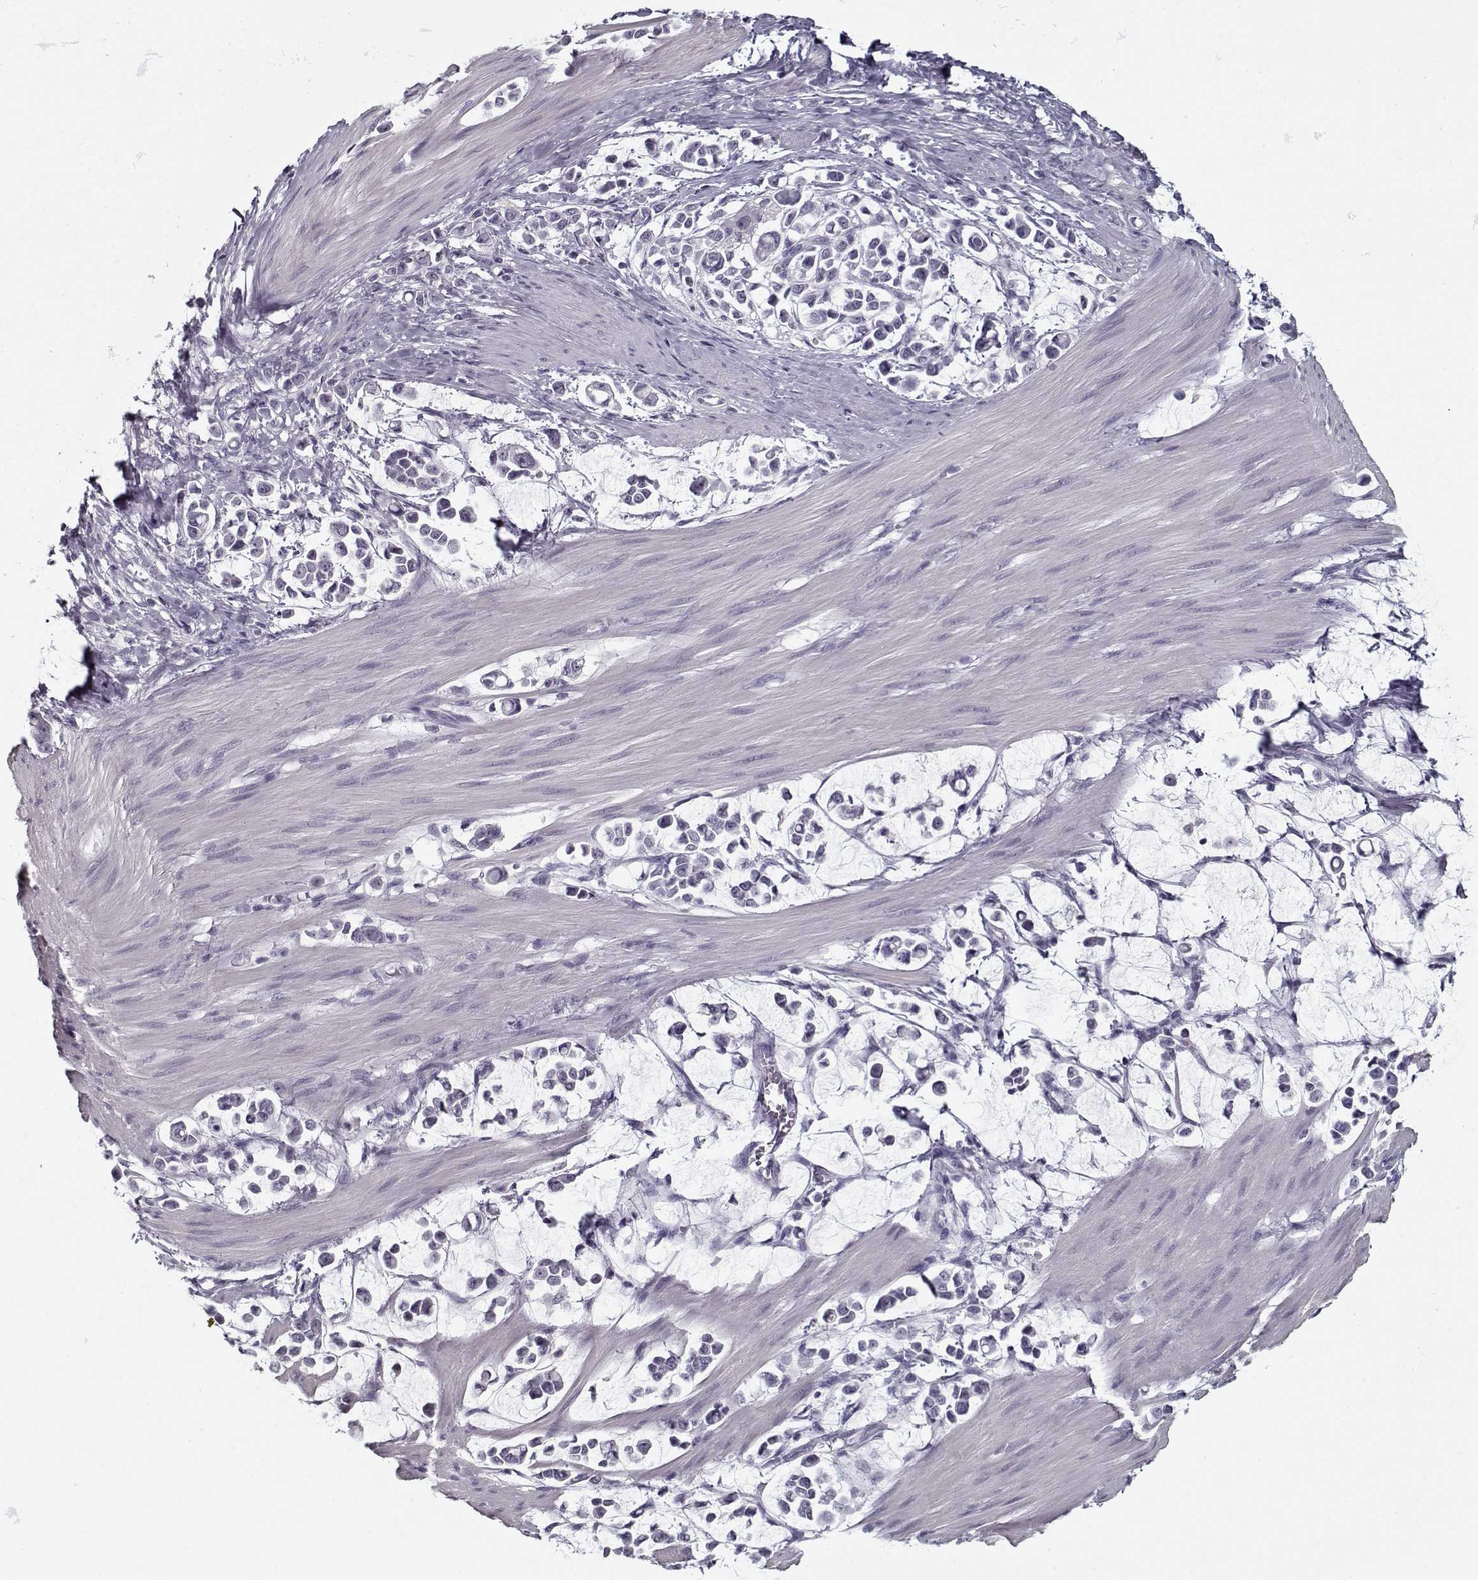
{"staining": {"intensity": "negative", "quantity": "none", "location": "none"}, "tissue": "stomach cancer", "cell_type": "Tumor cells", "image_type": "cancer", "snomed": [{"axis": "morphology", "description": "Adenocarcinoma, NOS"}, {"axis": "topography", "description": "Stomach"}], "caption": "The micrograph shows no significant expression in tumor cells of adenocarcinoma (stomach). The staining is performed using DAB brown chromogen with nuclei counter-stained in using hematoxylin.", "gene": "RNF32", "patient": {"sex": "male", "age": 82}}